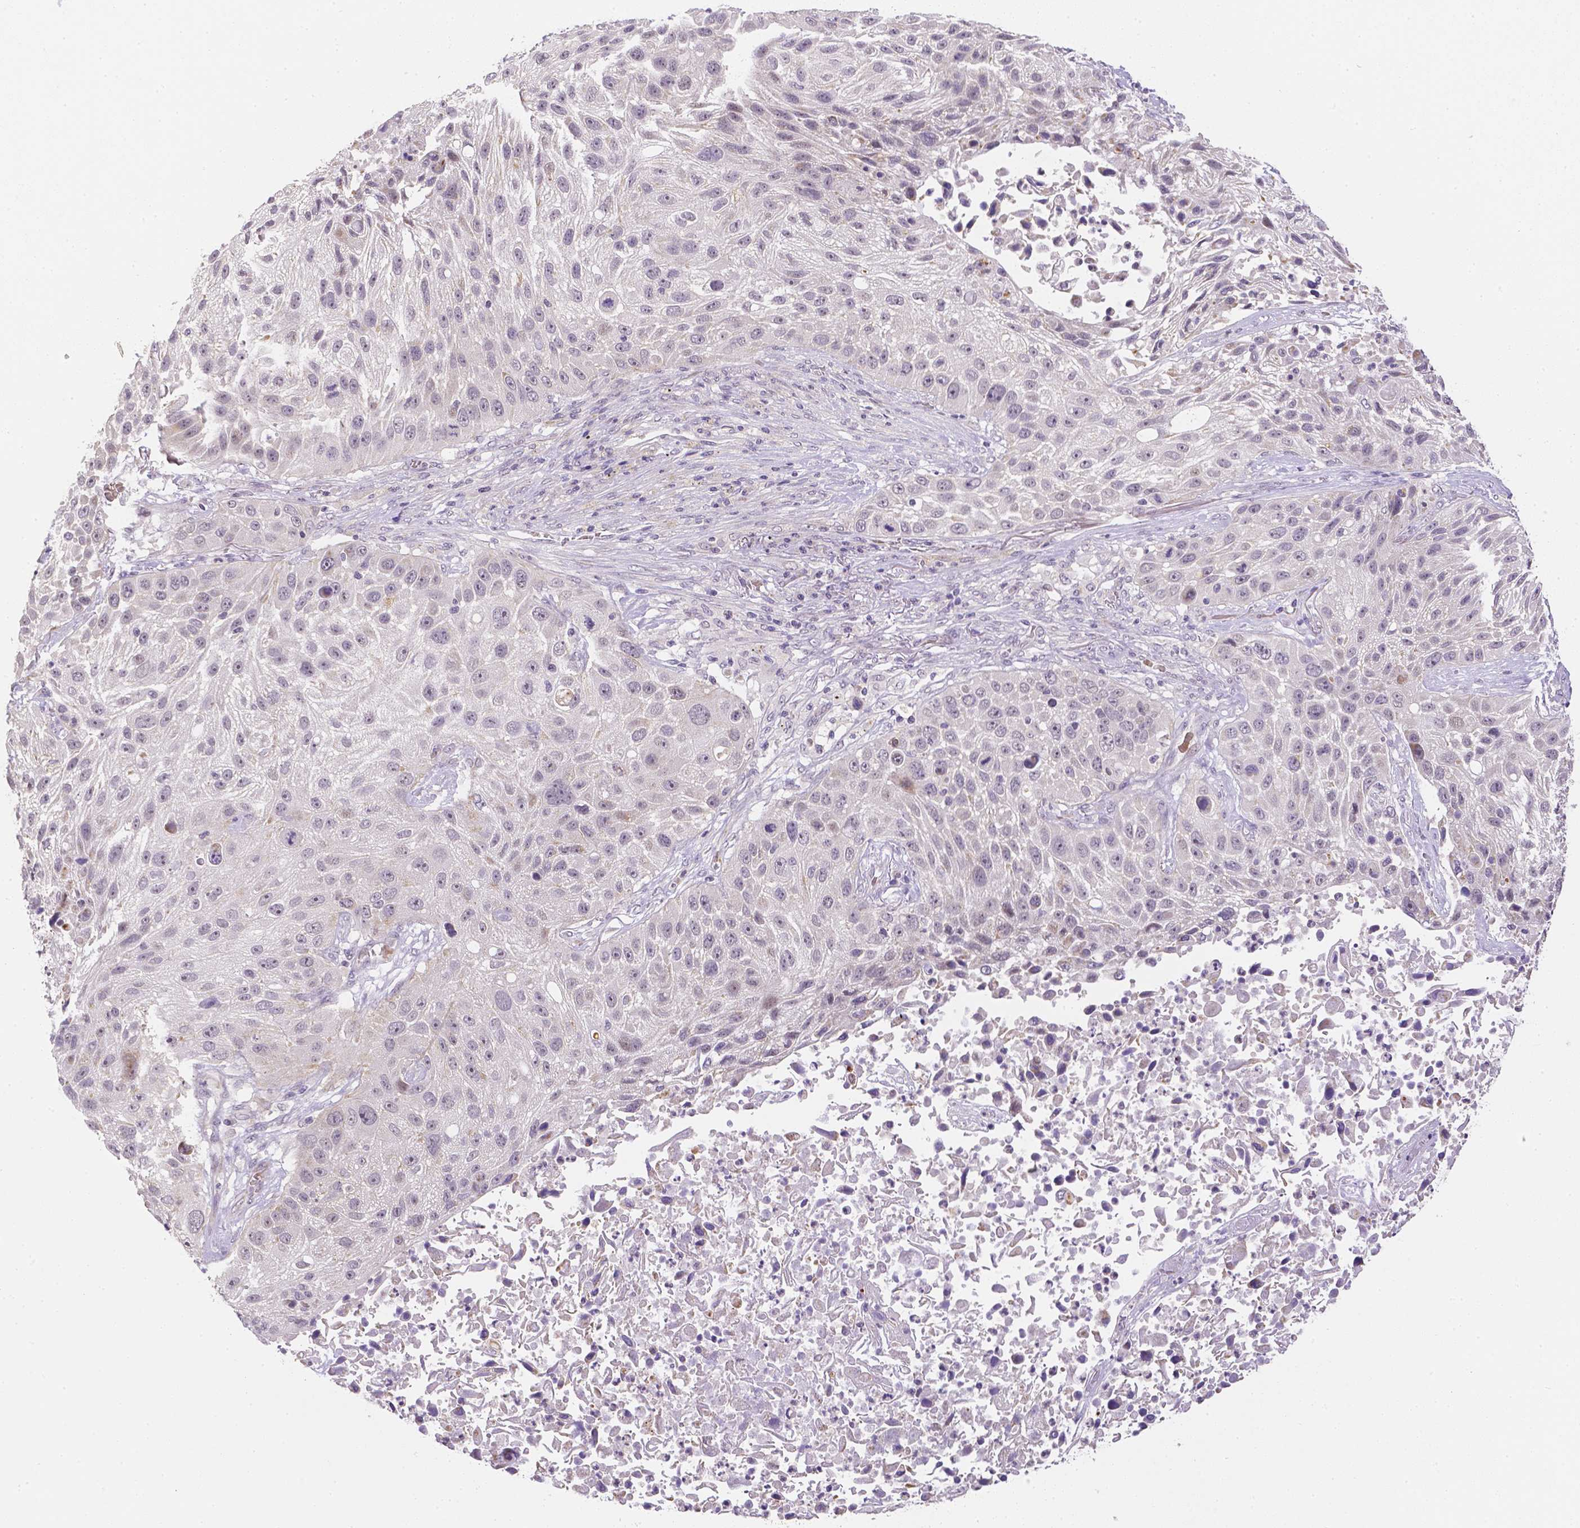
{"staining": {"intensity": "negative", "quantity": "none", "location": "none"}, "tissue": "lung cancer", "cell_type": "Tumor cells", "image_type": "cancer", "snomed": [{"axis": "morphology", "description": "Normal morphology"}, {"axis": "morphology", "description": "Squamous cell carcinoma, NOS"}, {"axis": "topography", "description": "Lymph node"}, {"axis": "topography", "description": "Lung"}], "caption": "Immunohistochemistry of lung squamous cell carcinoma exhibits no expression in tumor cells.", "gene": "ZNF280B", "patient": {"sex": "male", "age": 67}}